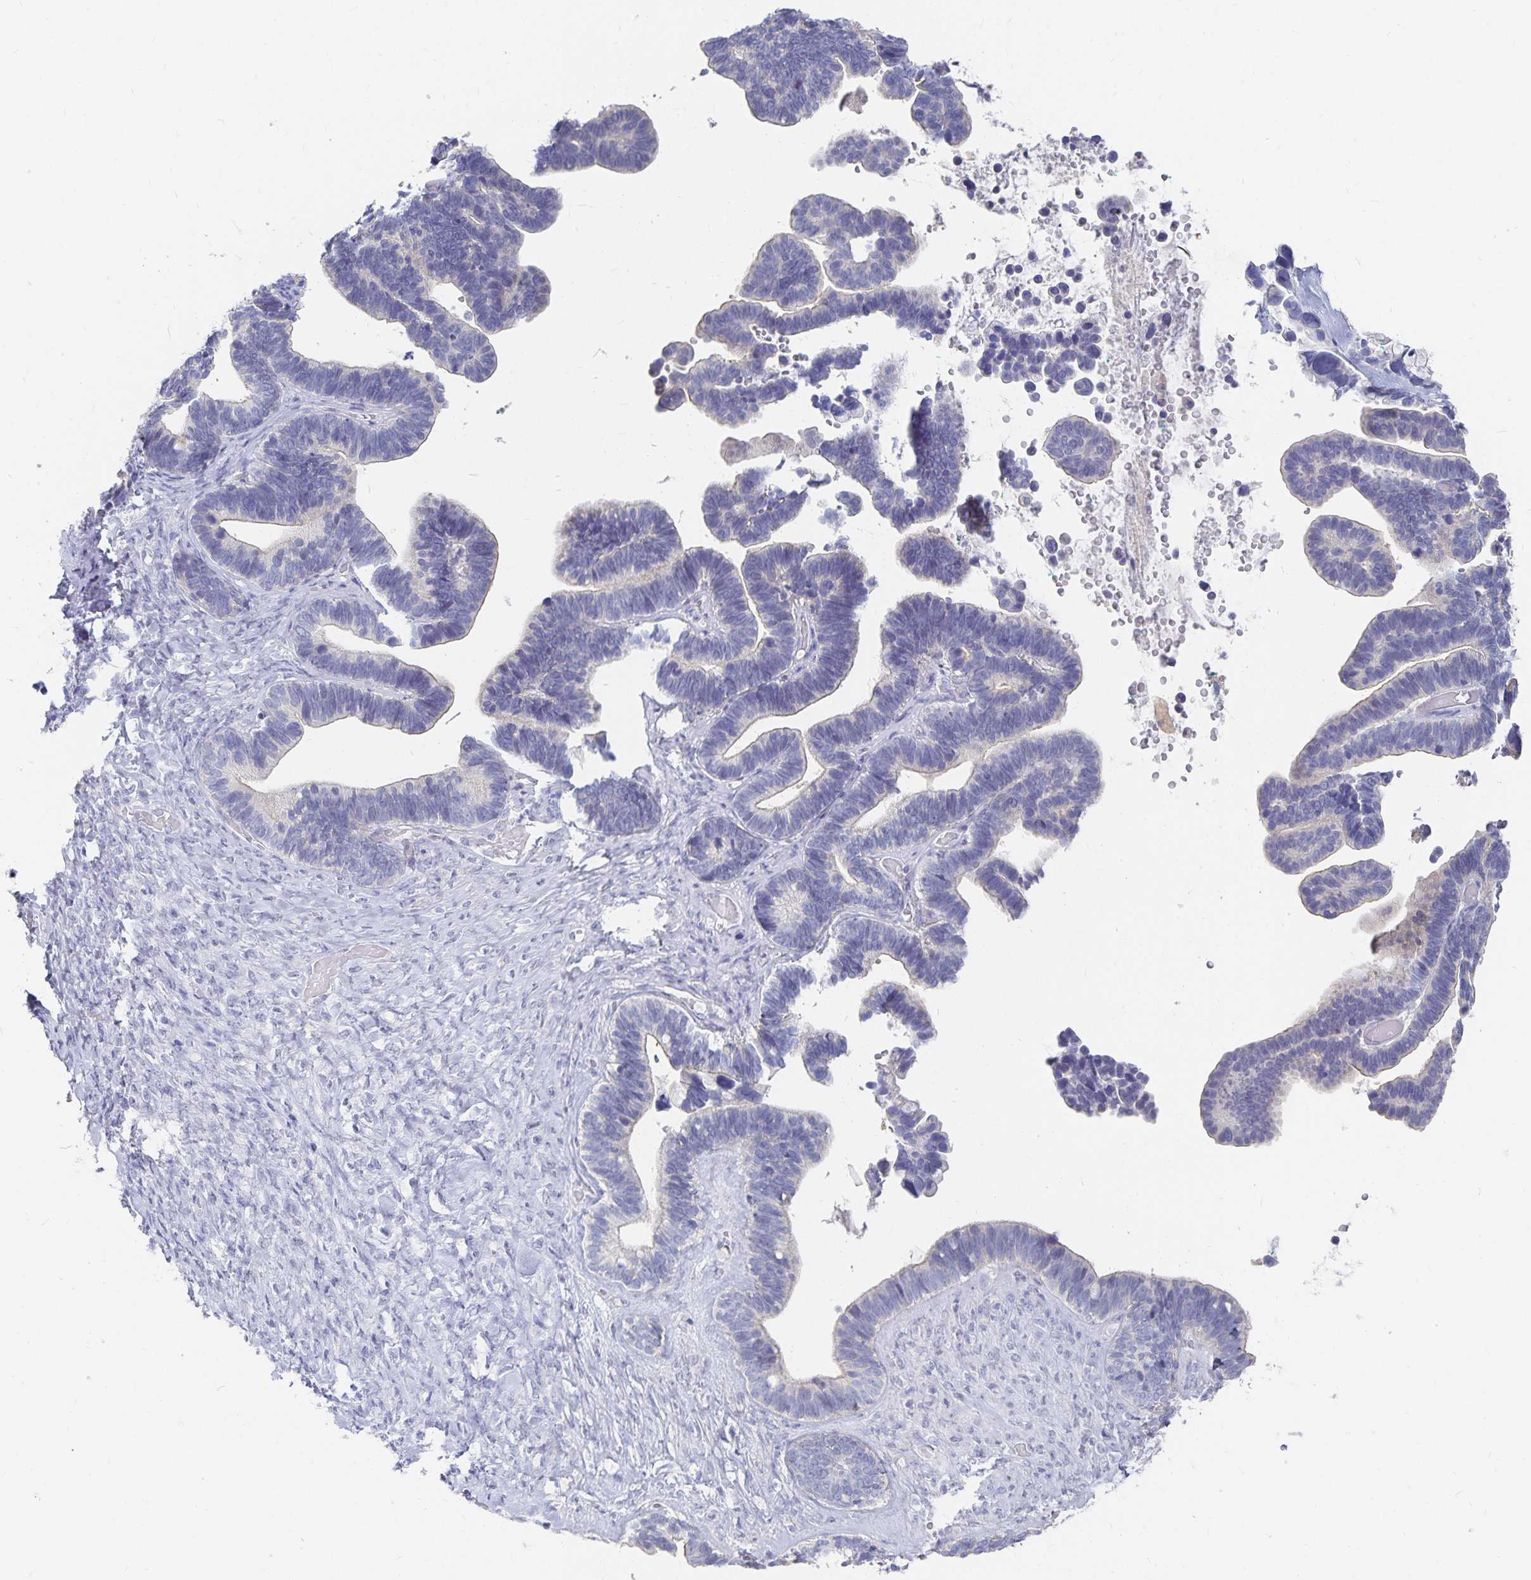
{"staining": {"intensity": "negative", "quantity": "none", "location": "none"}, "tissue": "ovarian cancer", "cell_type": "Tumor cells", "image_type": "cancer", "snomed": [{"axis": "morphology", "description": "Cystadenocarcinoma, serous, NOS"}, {"axis": "topography", "description": "Ovary"}], "caption": "DAB (3,3'-diaminobenzidine) immunohistochemical staining of human ovarian cancer (serous cystadenocarcinoma) reveals no significant staining in tumor cells. Brightfield microscopy of IHC stained with DAB (brown) and hematoxylin (blue), captured at high magnification.", "gene": "DNAH9", "patient": {"sex": "female", "age": 56}}